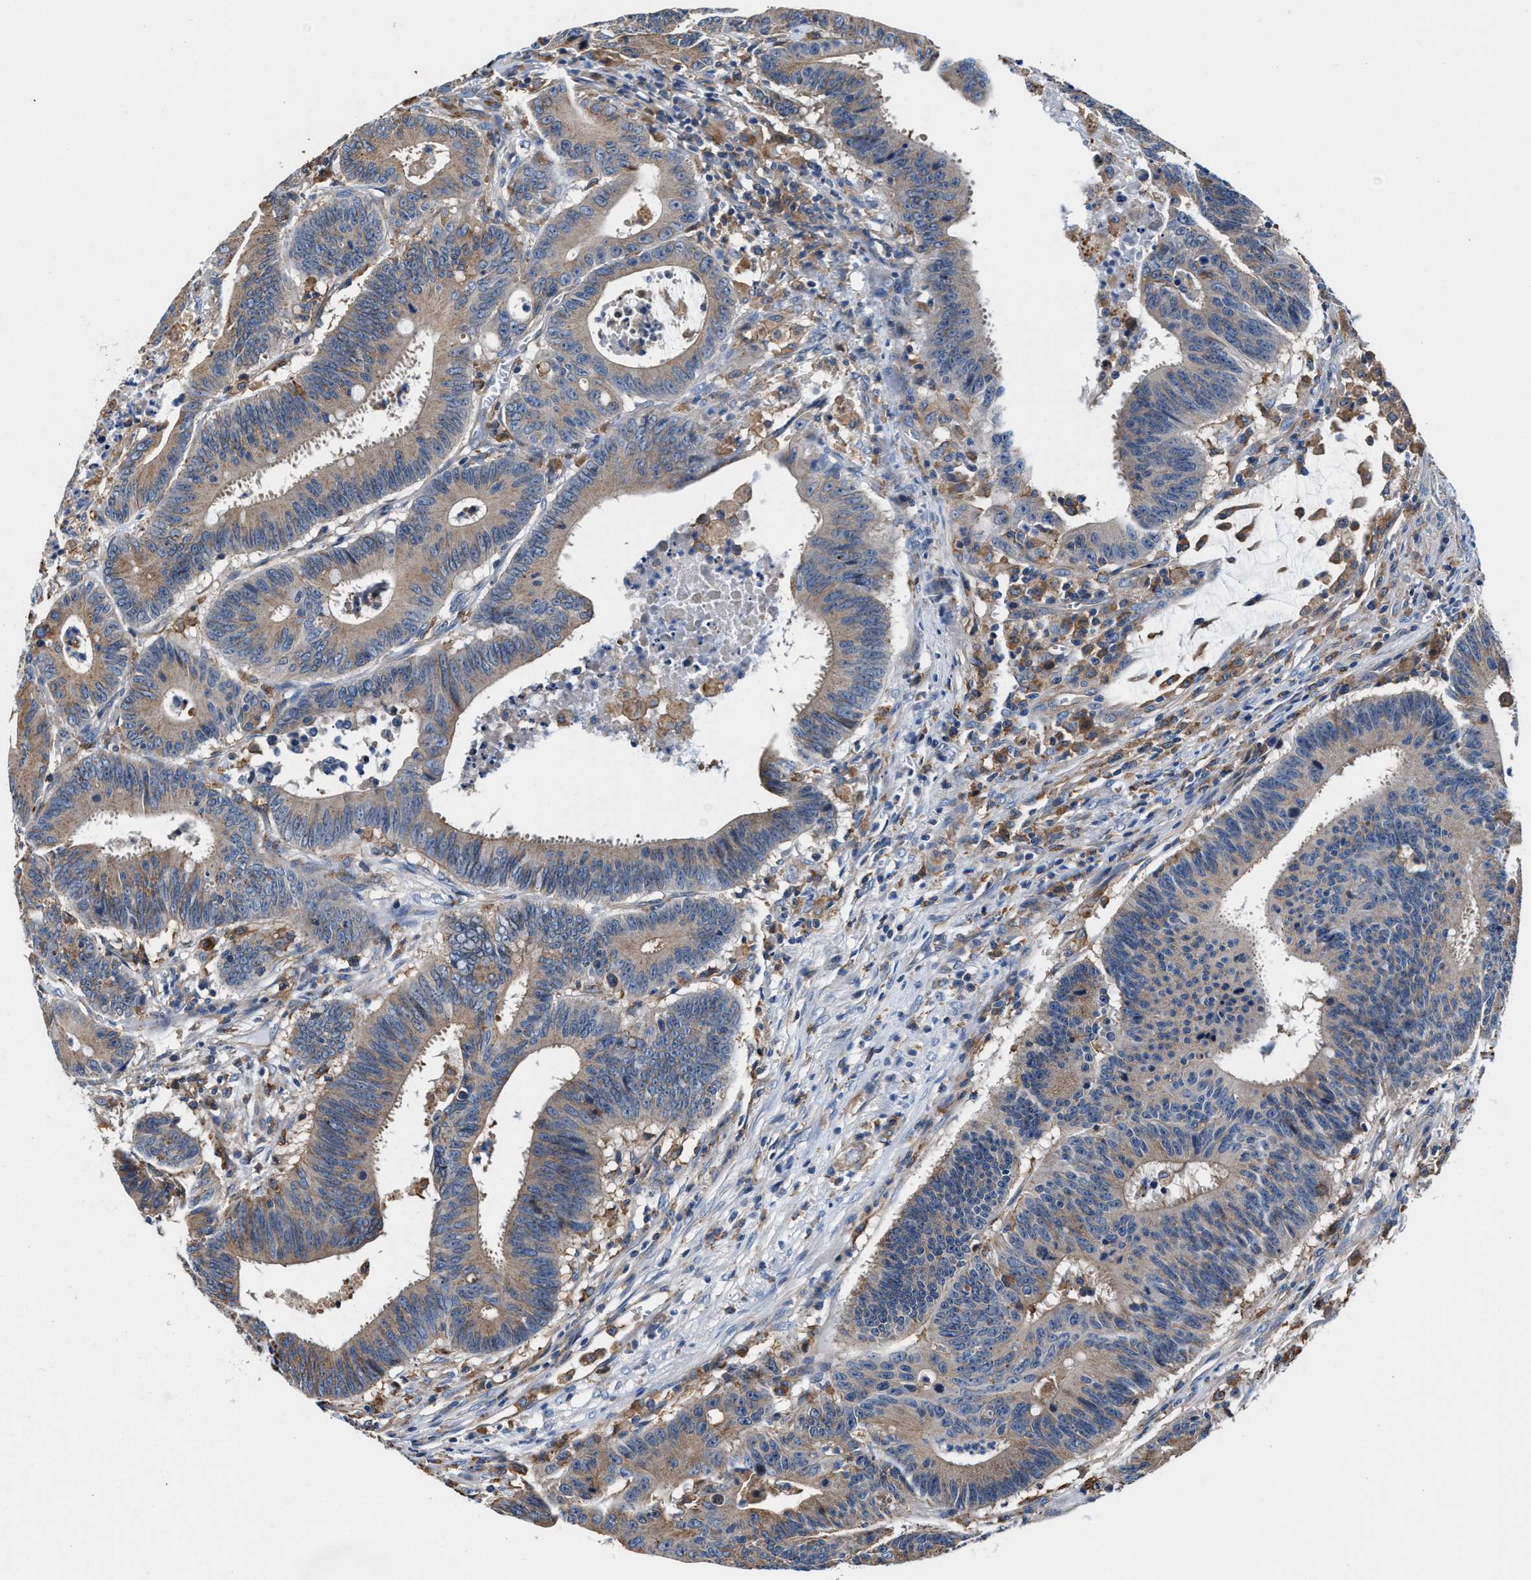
{"staining": {"intensity": "weak", "quantity": ">75%", "location": "cytoplasmic/membranous"}, "tissue": "colorectal cancer", "cell_type": "Tumor cells", "image_type": "cancer", "snomed": [{"axis": "morphology", "description": "Adenocarcinoma, NOS"}, {"axis": "topography", "description": "Colon"}], "caption": "Colorectal adenocarcinoma stained with IHC reveals weak cytoplasmic/membranous staining in about >75% of tumor cells.", "gene": "PPP1R9B", "patient": {"sex": "male", "age": 45}}